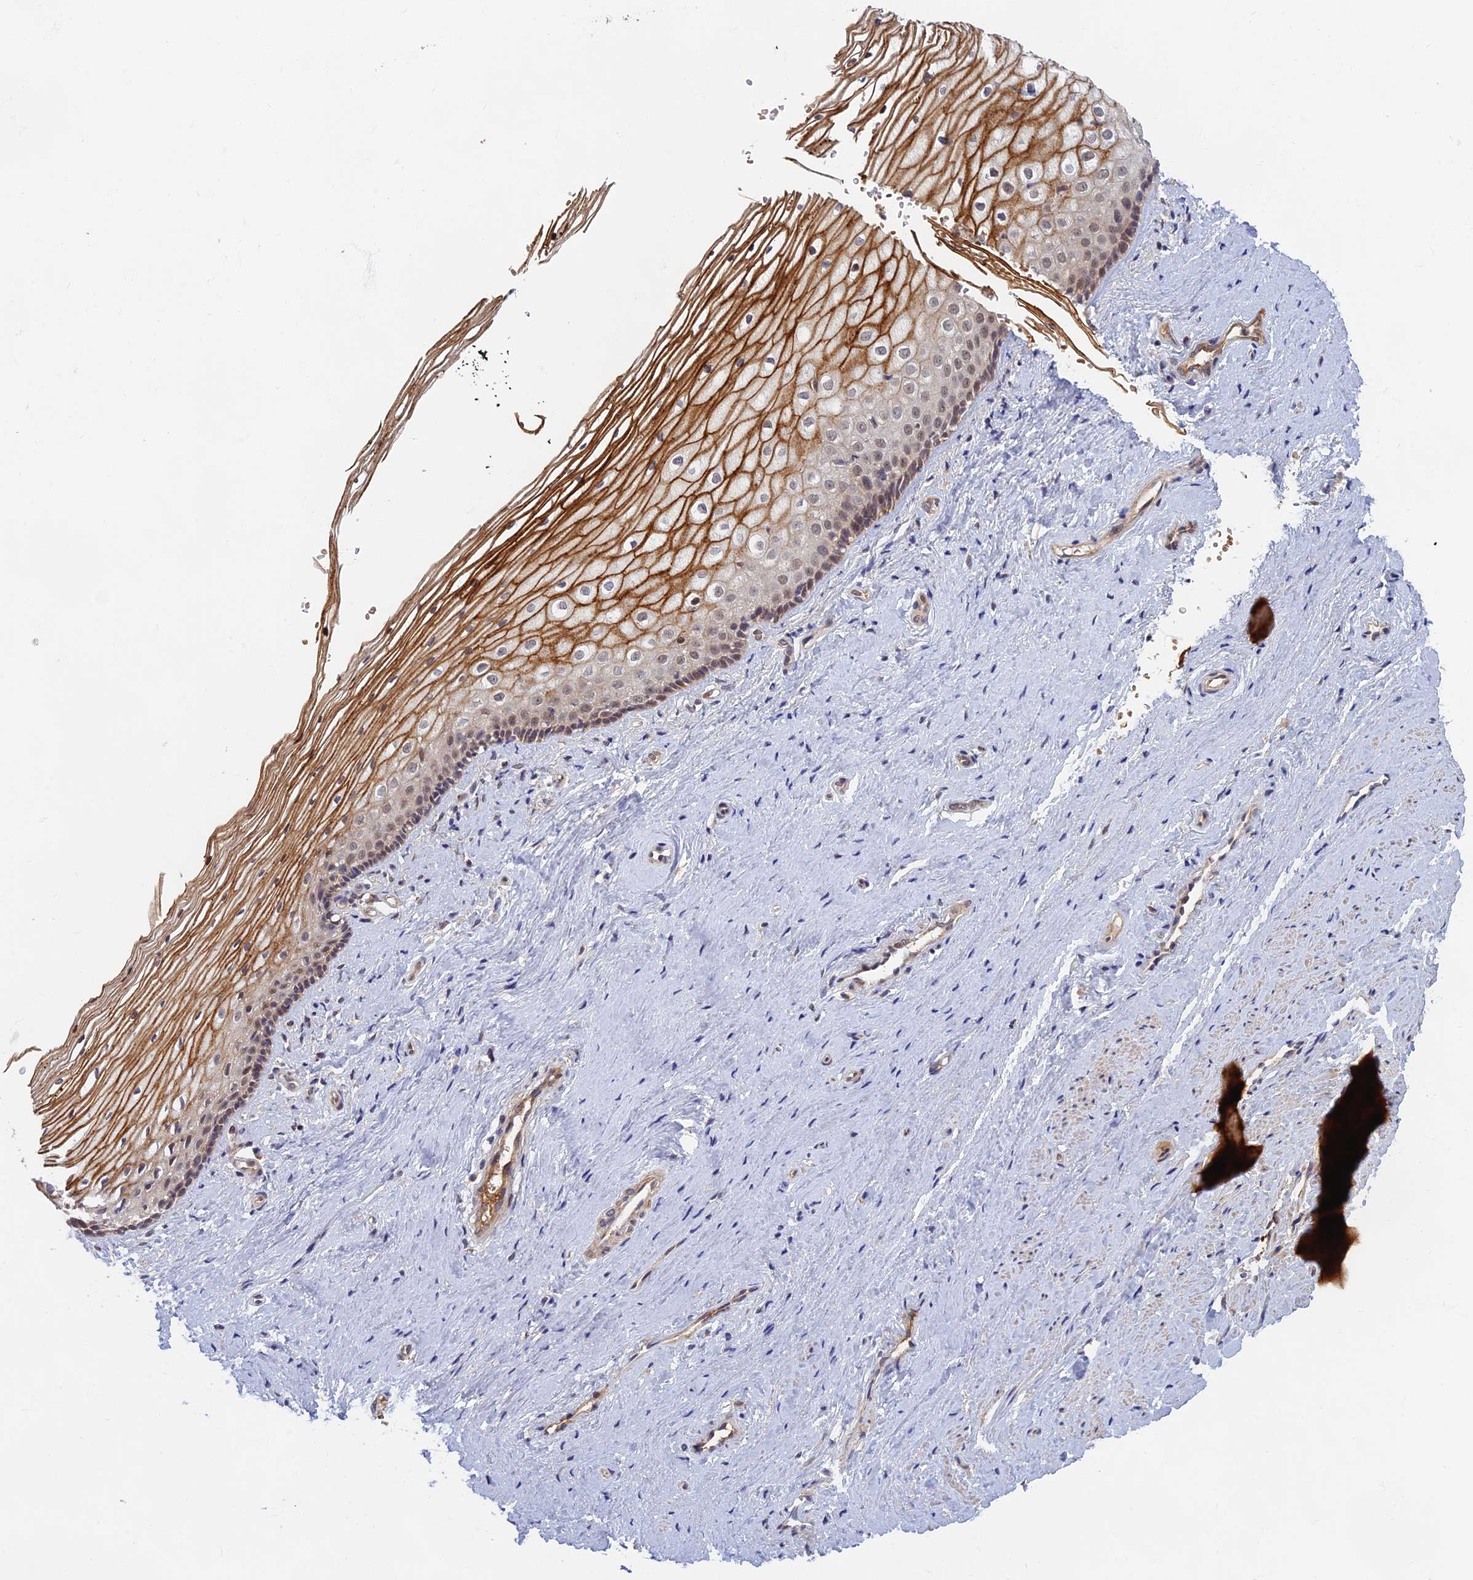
{"staining": {"intensity": "strong", "quantity": "<25%", "location": "cytoplasmic/membranous"}, "tissue": "vagina", "cell_type": "Squamous epithelial cells", "image_type": "normal", "snomed": [{"axis": "morphology", "description": "Normal tissue, NOS"}, {"axis": "topography", "description": "Vagina"}], "caption": "Vagina stained for a protein (brown) displays strong cytoplasmic/membranous positive positivity in approximately <25% of squamous epithelial cells.", "gene": "EARS2", "patient": {"sex": "female", "age": 46}}